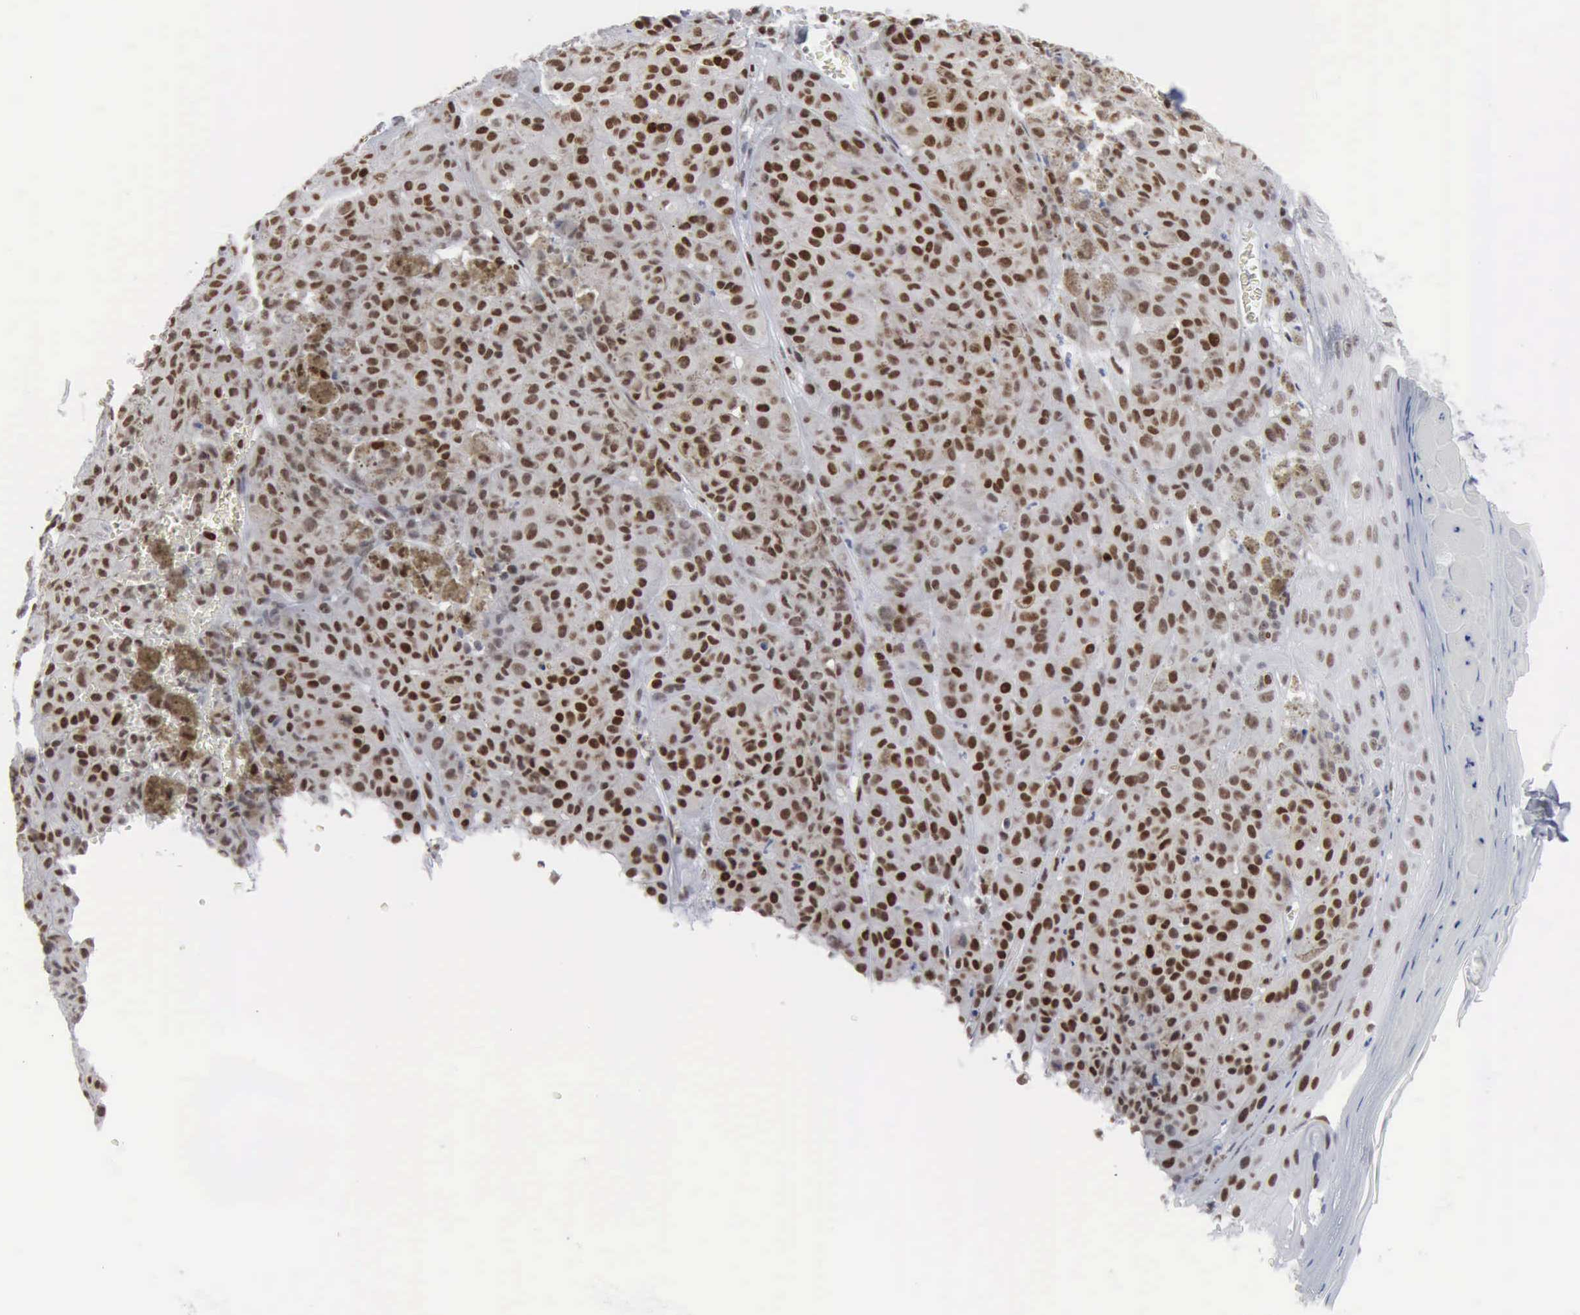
{"staining": {"intensity": "strong", "quantity": ">75%", "location": "nuclear"}, "tissue": "melanoma", "cell_type": "Tumor cells", "image_type": "cancer", "snomed": [{"axis": "morphology", "description": "Malignant melanoma, NOS"}, {"axis": "topography", "description": "Skin"}], "caption": "Immunohistochemistry (IHC) micrograph of melanoma stained for a protein (brown), which shows high levels of strong nuclear staining in about >75% of tumor cells.", "gene": "XPA", "patient": {"sex": "male", "age": 40}}